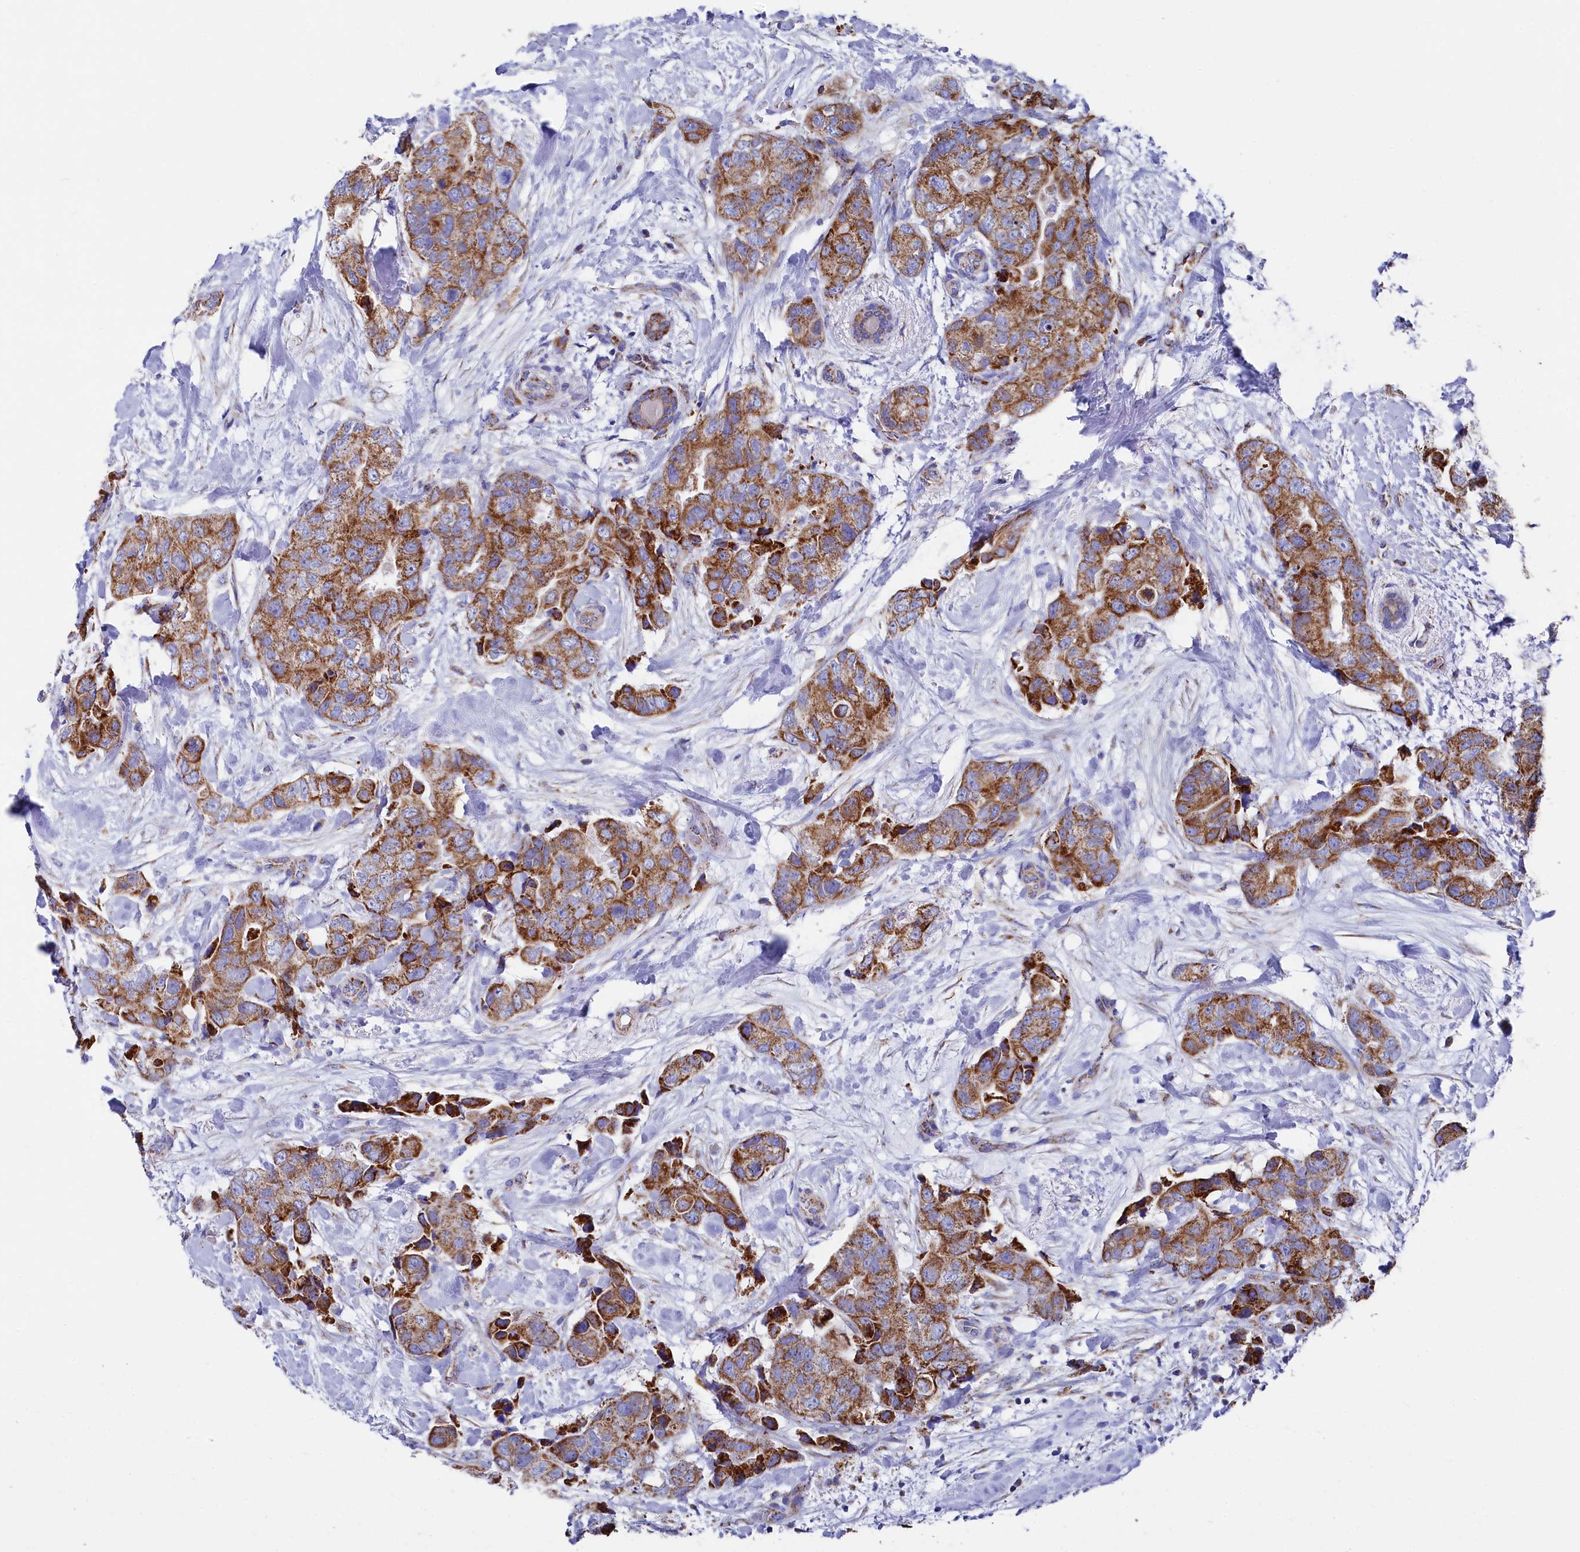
{"staining": {"intensity": "moderate", "quantity": ">75%", "location": "cytoplasmic/membranous"}, "tissue": "breast cancer", "cell_type": "Tumor cells", "image_type": "cancer", "snomed": [{"axis": "morphology", "description": "Duct carcinoma"}, {"axis": "topography", "description": "Breast"}], "caption": "Approximately >75% of tumor cells in human invasive ductal carcinoma (breast) demonstrate moderate cytoplasmic/membranous protein staining as visualized by brown immunohistochemical staining.", "gene": "MMAB", "patient": {"sex": "female", "age": 62}}